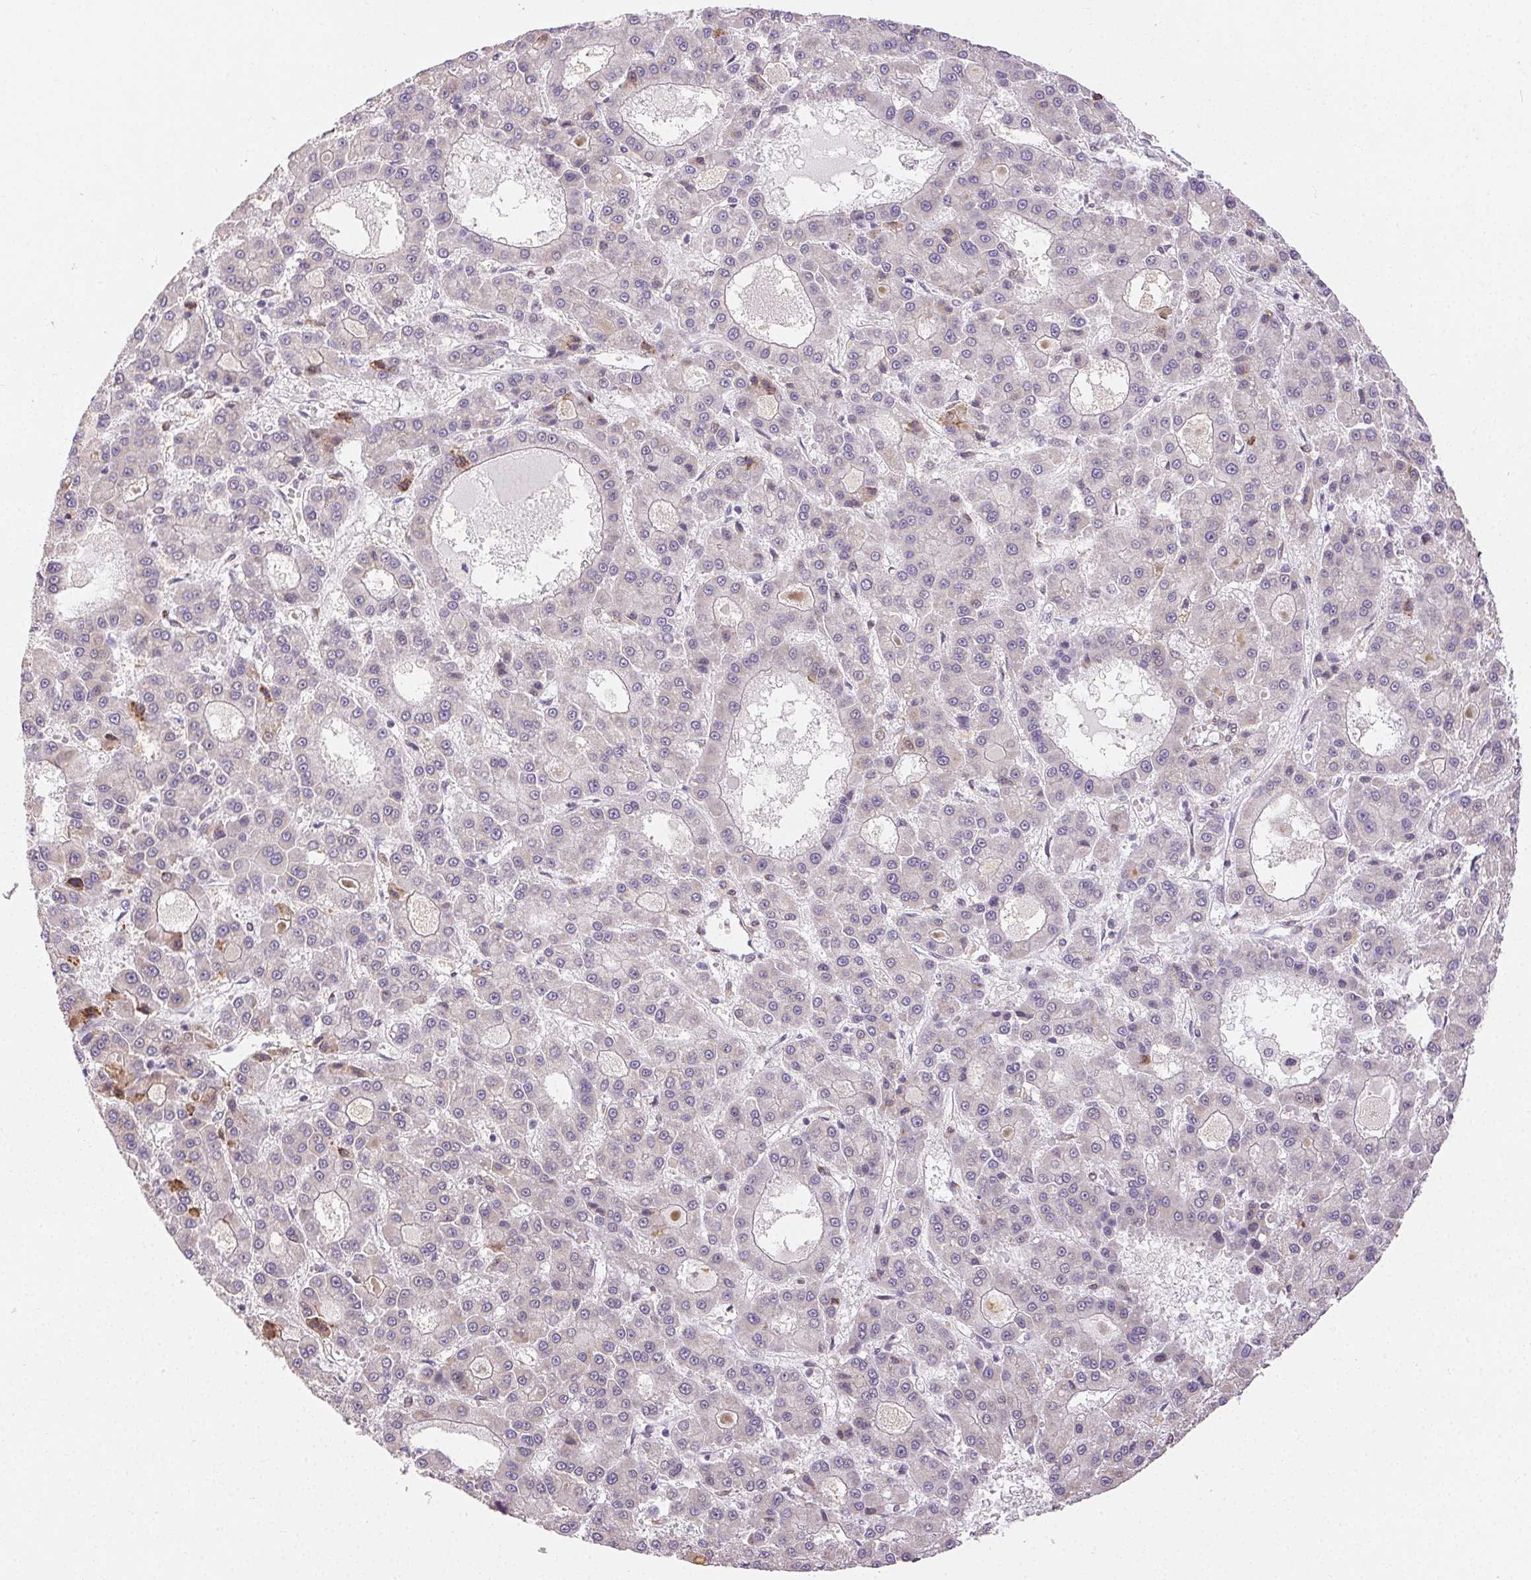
{"staining": {"intensity": "negative", "quantity": "none", "location": "none"}, "tissue": "liver cancer", "cell_type": "Tumor cells", "image_type": "cancer", "snomed": [{"axis": "morphology", "description": "Carcinoma, Hepatocellular, NOS"}, {"axis": "topography", "description": "Liver"}], "caption": "Immunohistochemical staining of human liver cancer (hepatocellular carcinoma) shows no significant expression in tumor cells.", "gene": "RPGRIP1", "patient": {"sex": "male", "age": 70}}